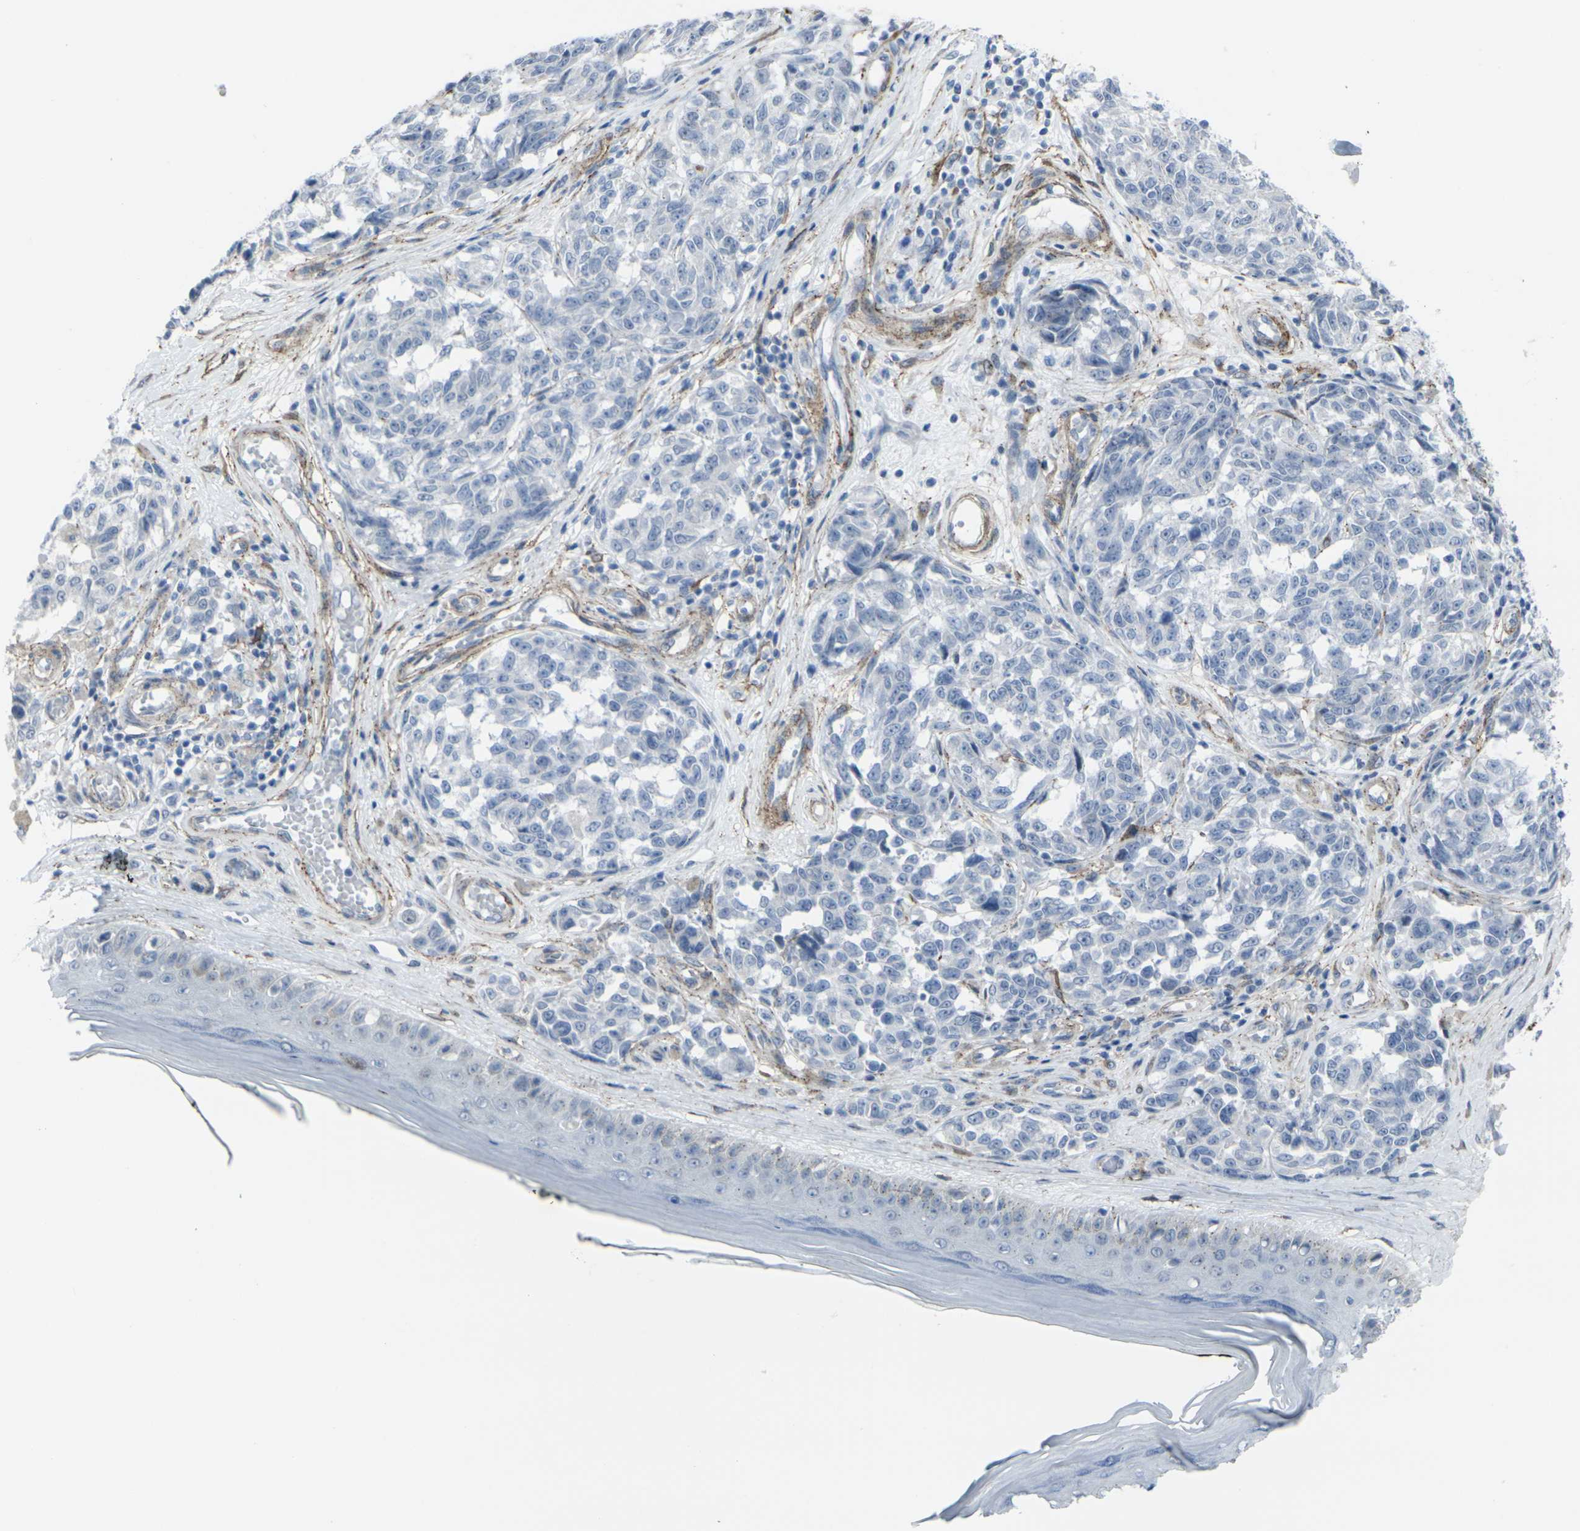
{"staining": {"intensity": "negative", "quantity": "none", "location": "none"}, "tissue": "melanoma", "cell_type": "Tumor cells", "image_type": "cancer", "snomed": [{"axis": "morphology", "description": "Malignant melanoma, NOS"}, {"axis": "topography", "description": "Skin"}], "caption": "Immunohistochemistry (IHC) photomicrograph of neoplastic tissue: human malignant melanoma stained with DAB demonstrates no significant protein positivity in tumor cells. Brightfield microscopy of immunohistochemistry stained with DAB (3,3'-diaminobenzidine) (brown) and hematoxylin (blue), captured at high magnification.", "gene": "CDH11", "patient": {"sex": "female", "age": 64}}